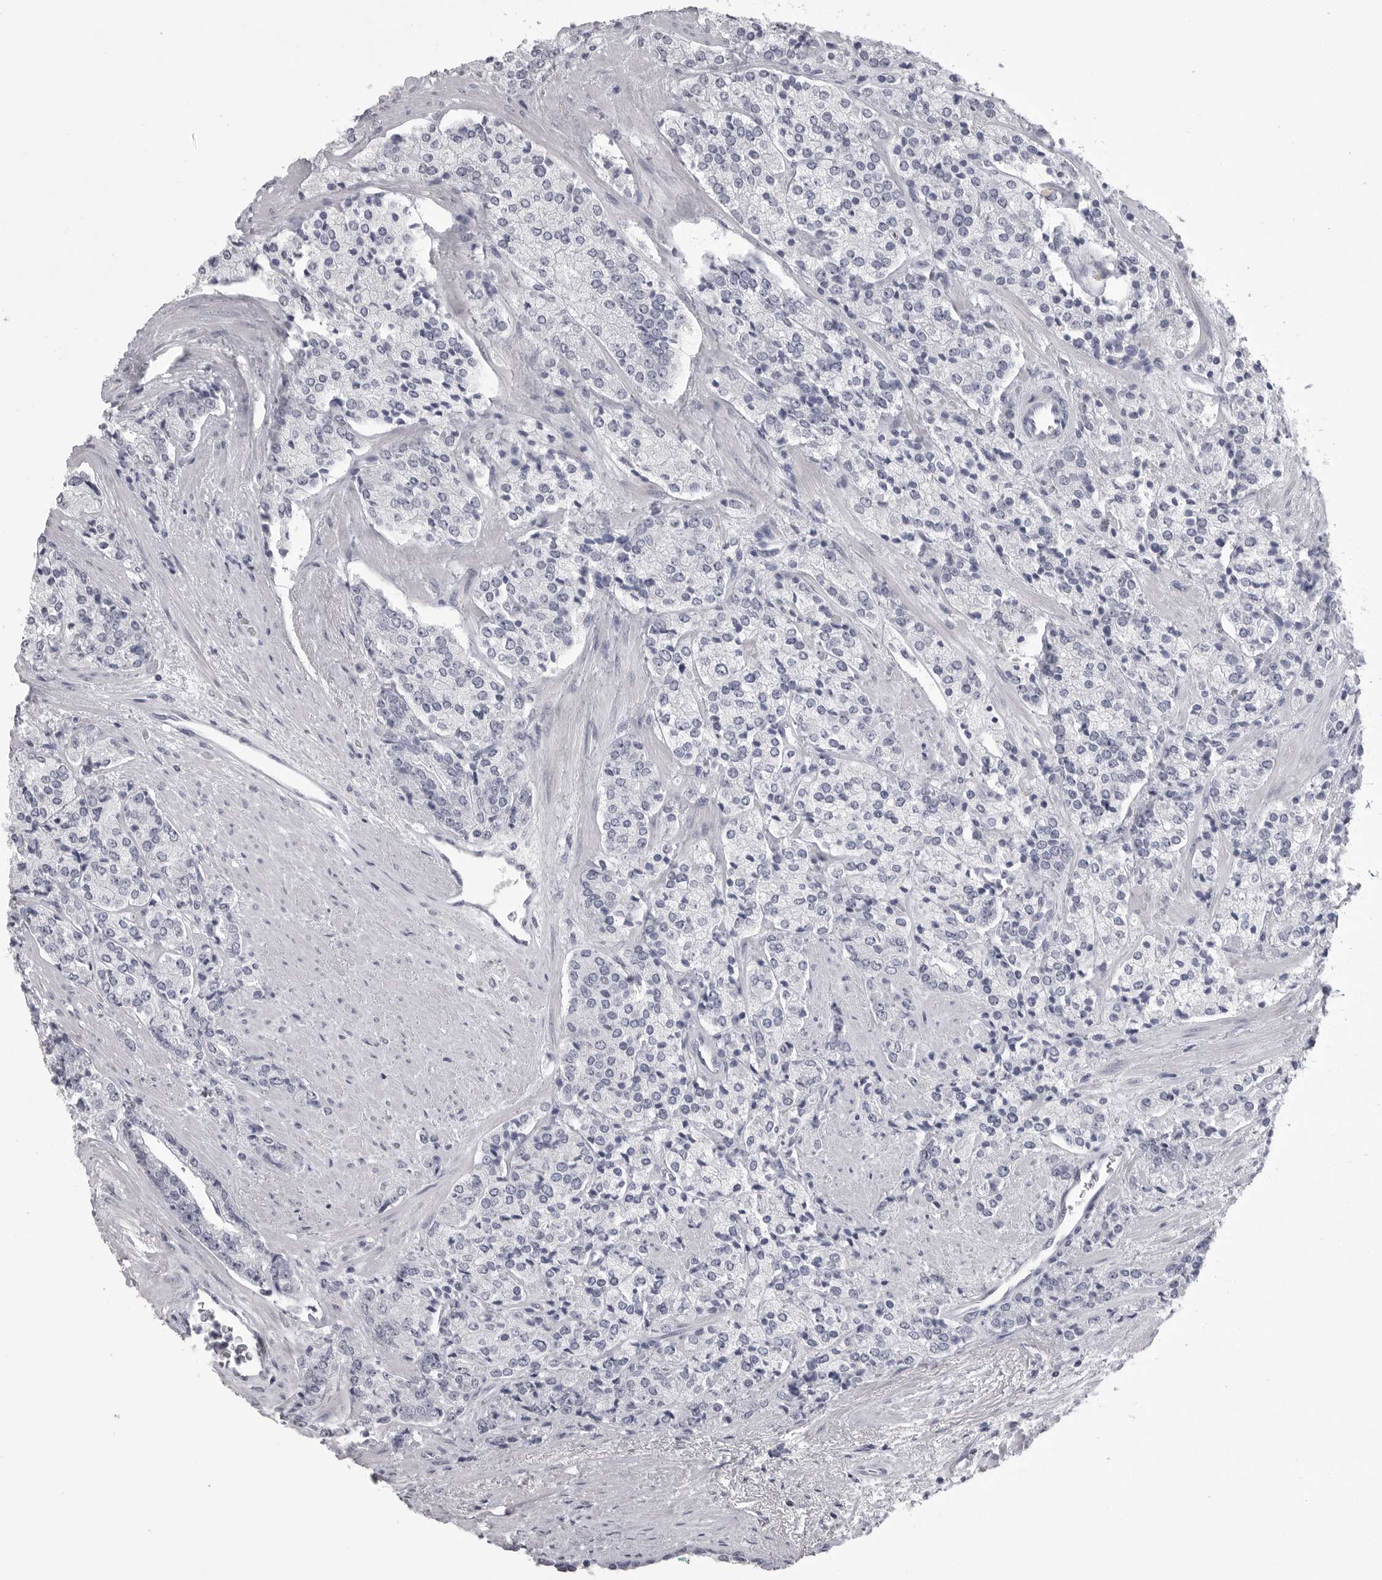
{"staining": {"intensity": "negative", "quantity": "none", "location": "none"}, "tissue": "prostate cancer", "cell_type": "Tumor cells", "image_type": "cancer", "snomed": [{"axis": "morphology", "description": "Adenocarcinoma, High grade"}, {"axis": "topography", "description": "Prostate"}], "caption": "Immunohistochemistry image of neoplastic tissue: prostate cancer (high-grade adenocarcinoma) stained with DAB reveals no significant protein staining in tumor cells. (IHC, brightfield microscopy, high magnification).", "gene": "SERPING1", "patient": {"sex": "male", "age": 71}}